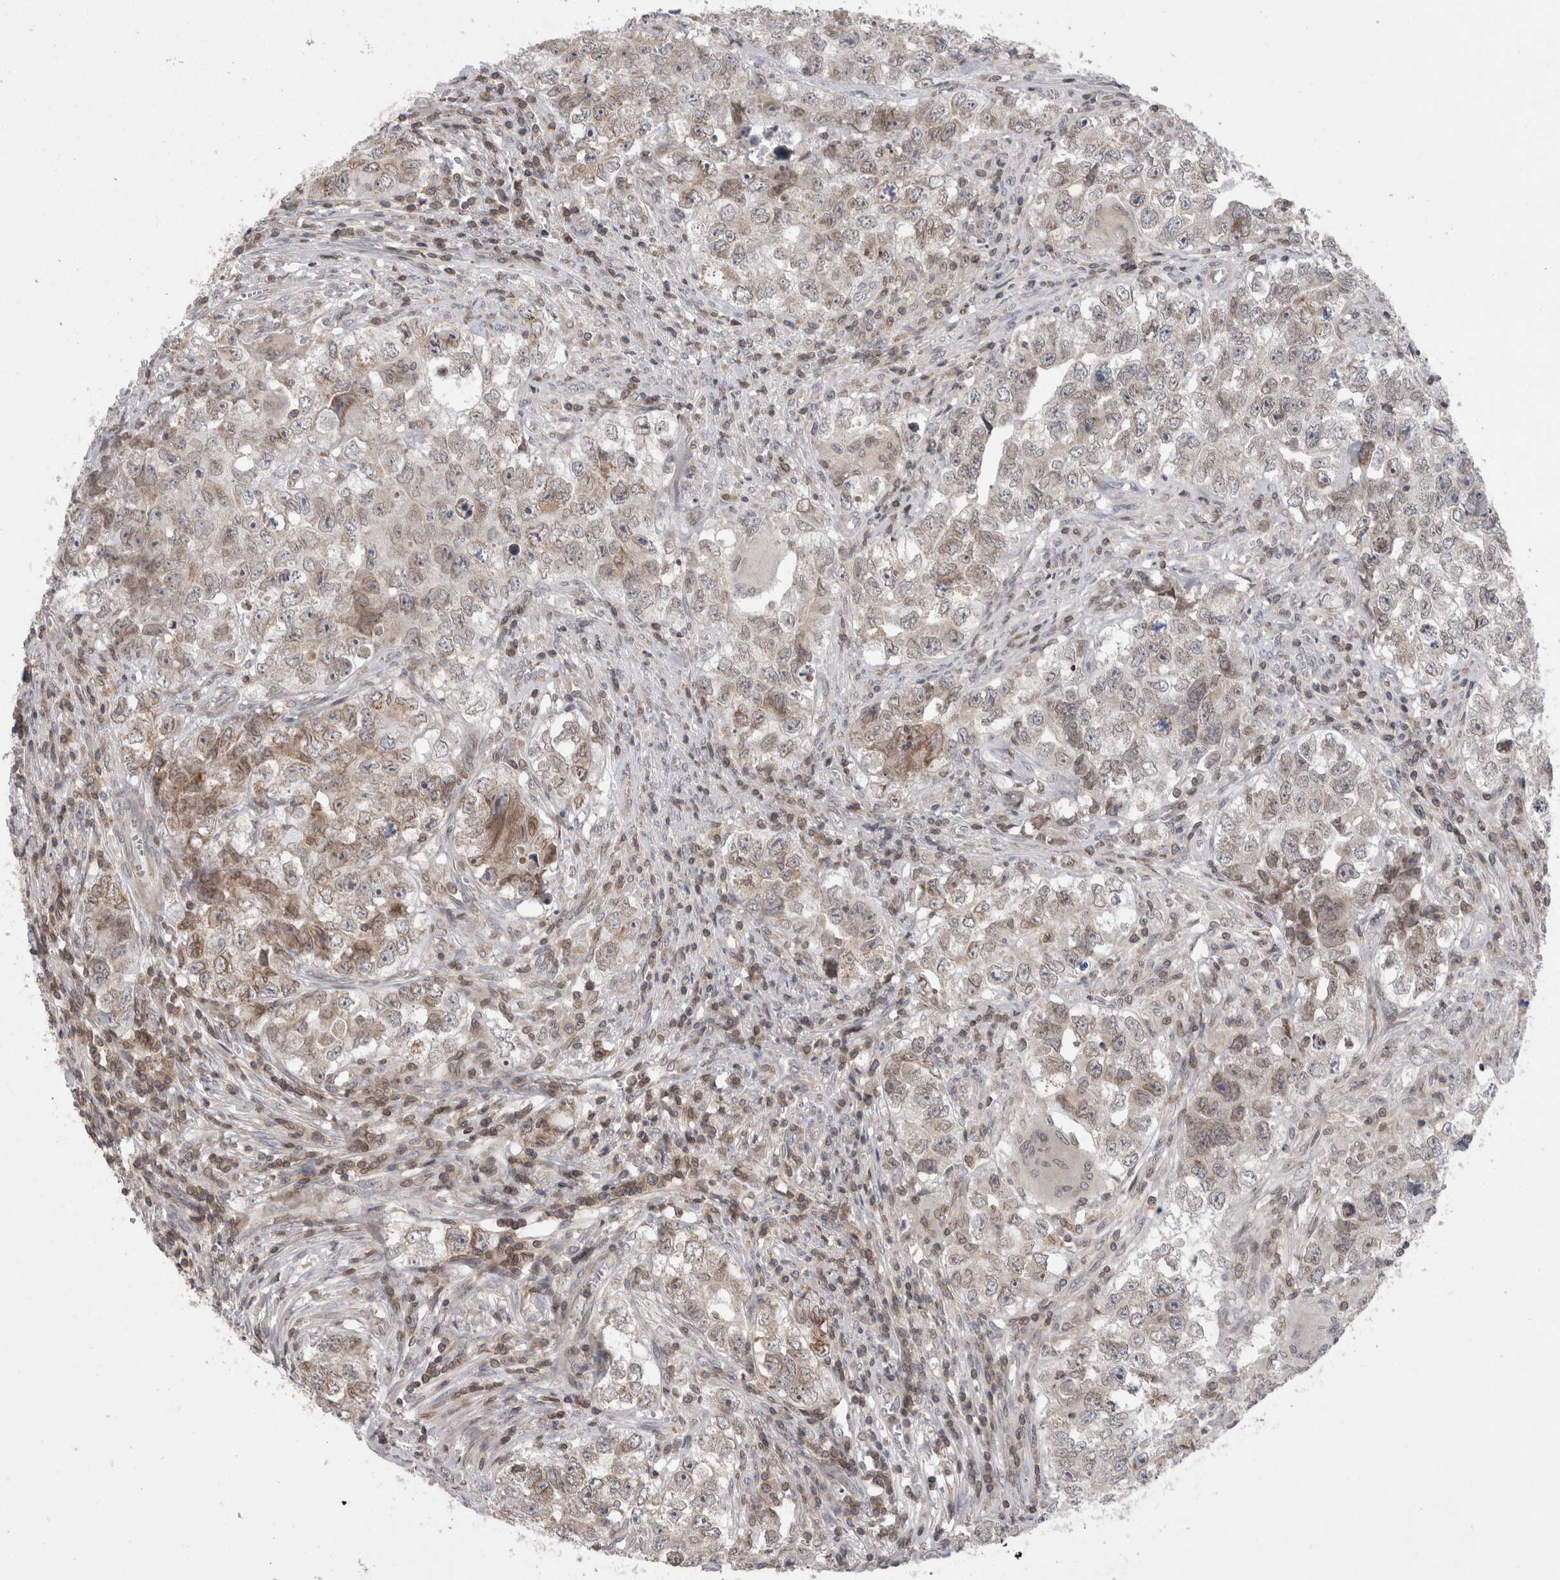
{"staining": {"intensity": "weak", "quantity": "25%-75%", "location": "cytoplasmic/membranous"}, "tissue": "testis cancer", "cell_type": "Tumor cells", "image_type": "cancer", "snomed": [{"axis": "morphology", "description": "Seminoma, NOS"}, {"axis": "morphology", "description": "Carcinoma, Embryonal, NOS"}, {"axis": "topography", "description": "Testis"}], "caption": "Testis cancer tissue shows weak cytoplasmic/membranous expression in approximately 25%-75% of tumor cells, visualized by immunohistochemistry. The protein of interest is shown in brown color, while the nuclei are stained blue.", "gene": "DARS2", "patient": {"sex": "male", "age": 43}}